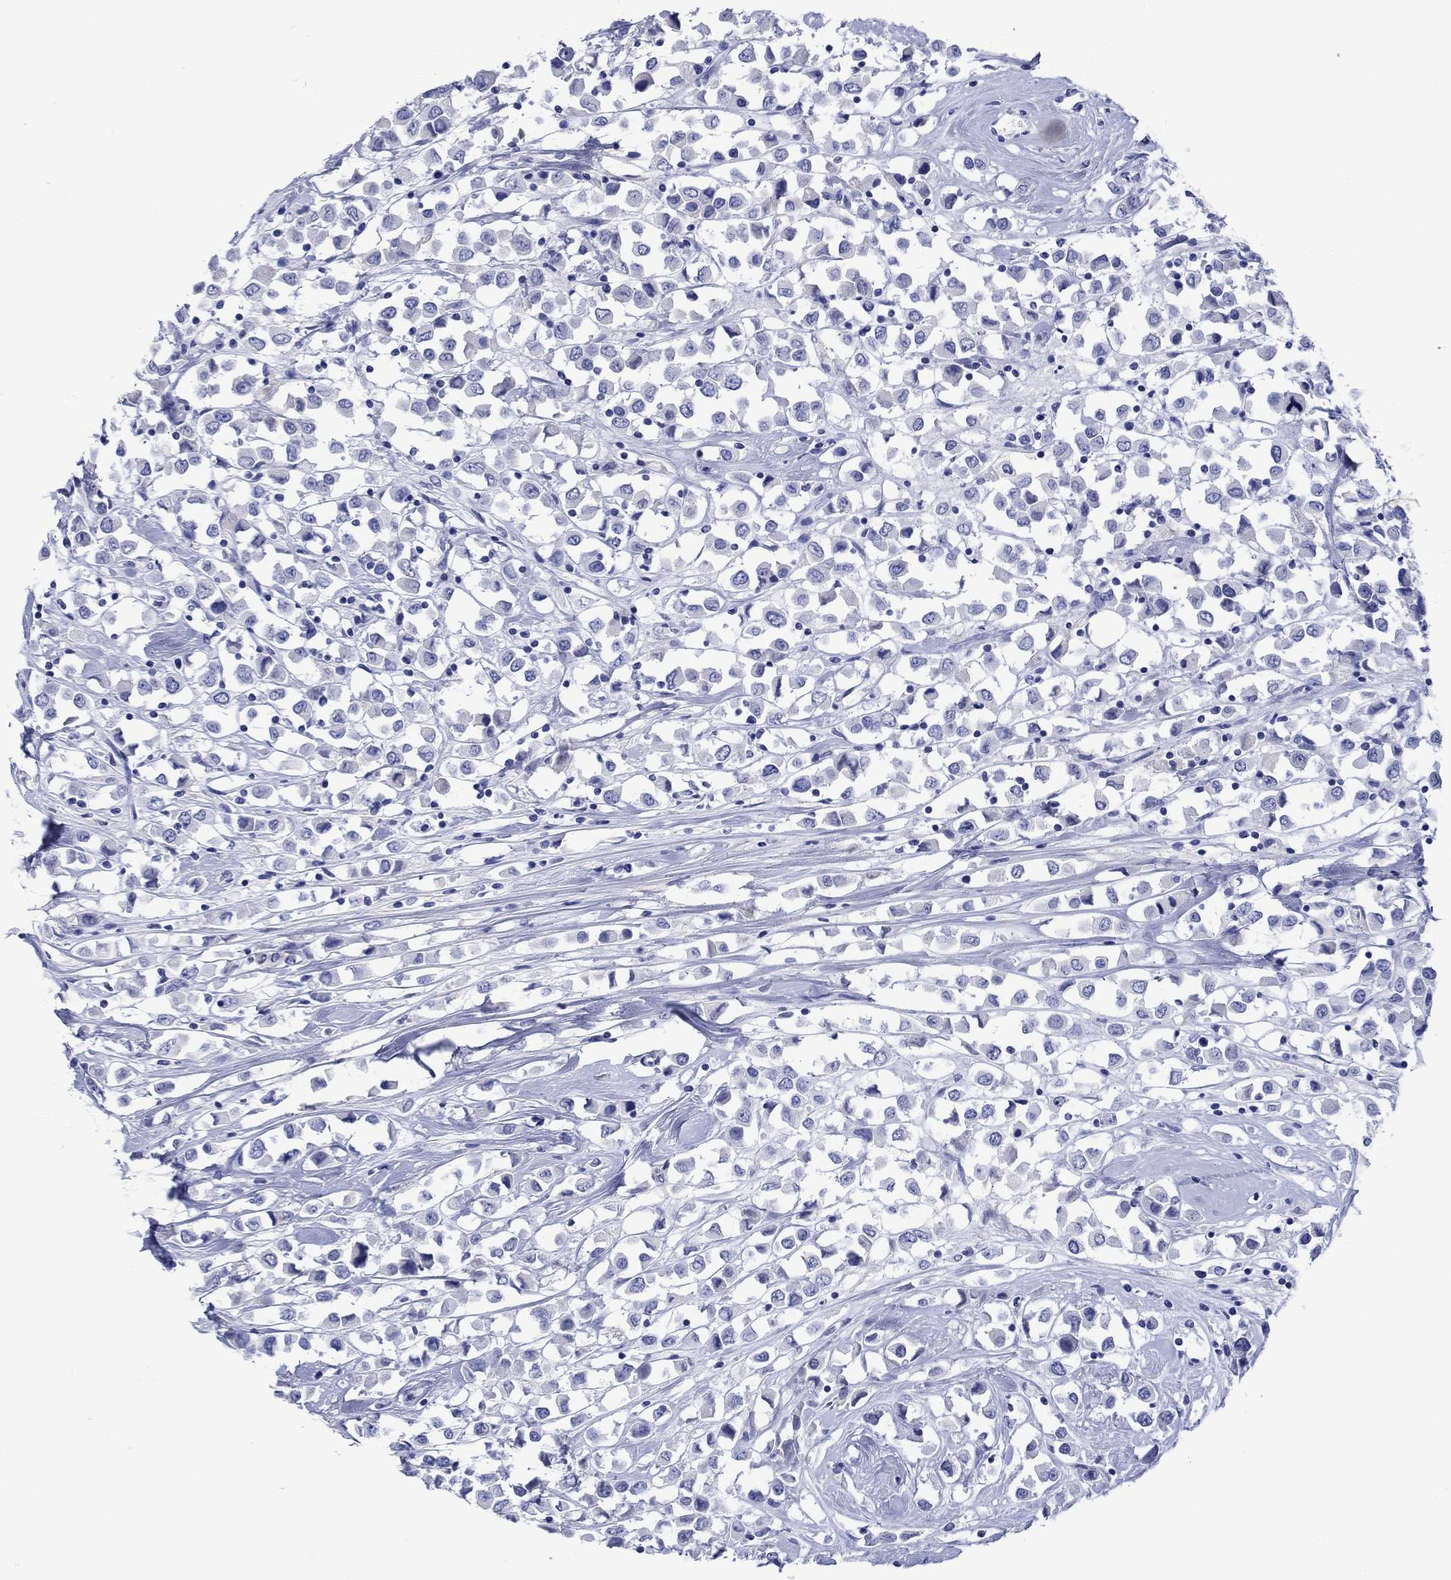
{"staining": {"intensity": "negative", "quantity": "none", "location": "none"}, "tissue": "breast cancer", "cell_type": "Tumor cells", "image_type": "cancer", "snomed": [{"axis": "morphology", "description": "Duct carcinoma"}, {"axis": "topography", "description": "Breast"}], "caption": "The immunohistochemistry micrograph has no significant staining in tumor cells of breast cancer (intraductal carcinoma) tissue. (Stains: DAB (3,3'-diaminobenzidine) IHC with hematoxylin counter stain, Microscopy: brightfield microscopy at high magnification).", "gene": "CACNG3", "patient": {"sex": "female", "age": 61}}